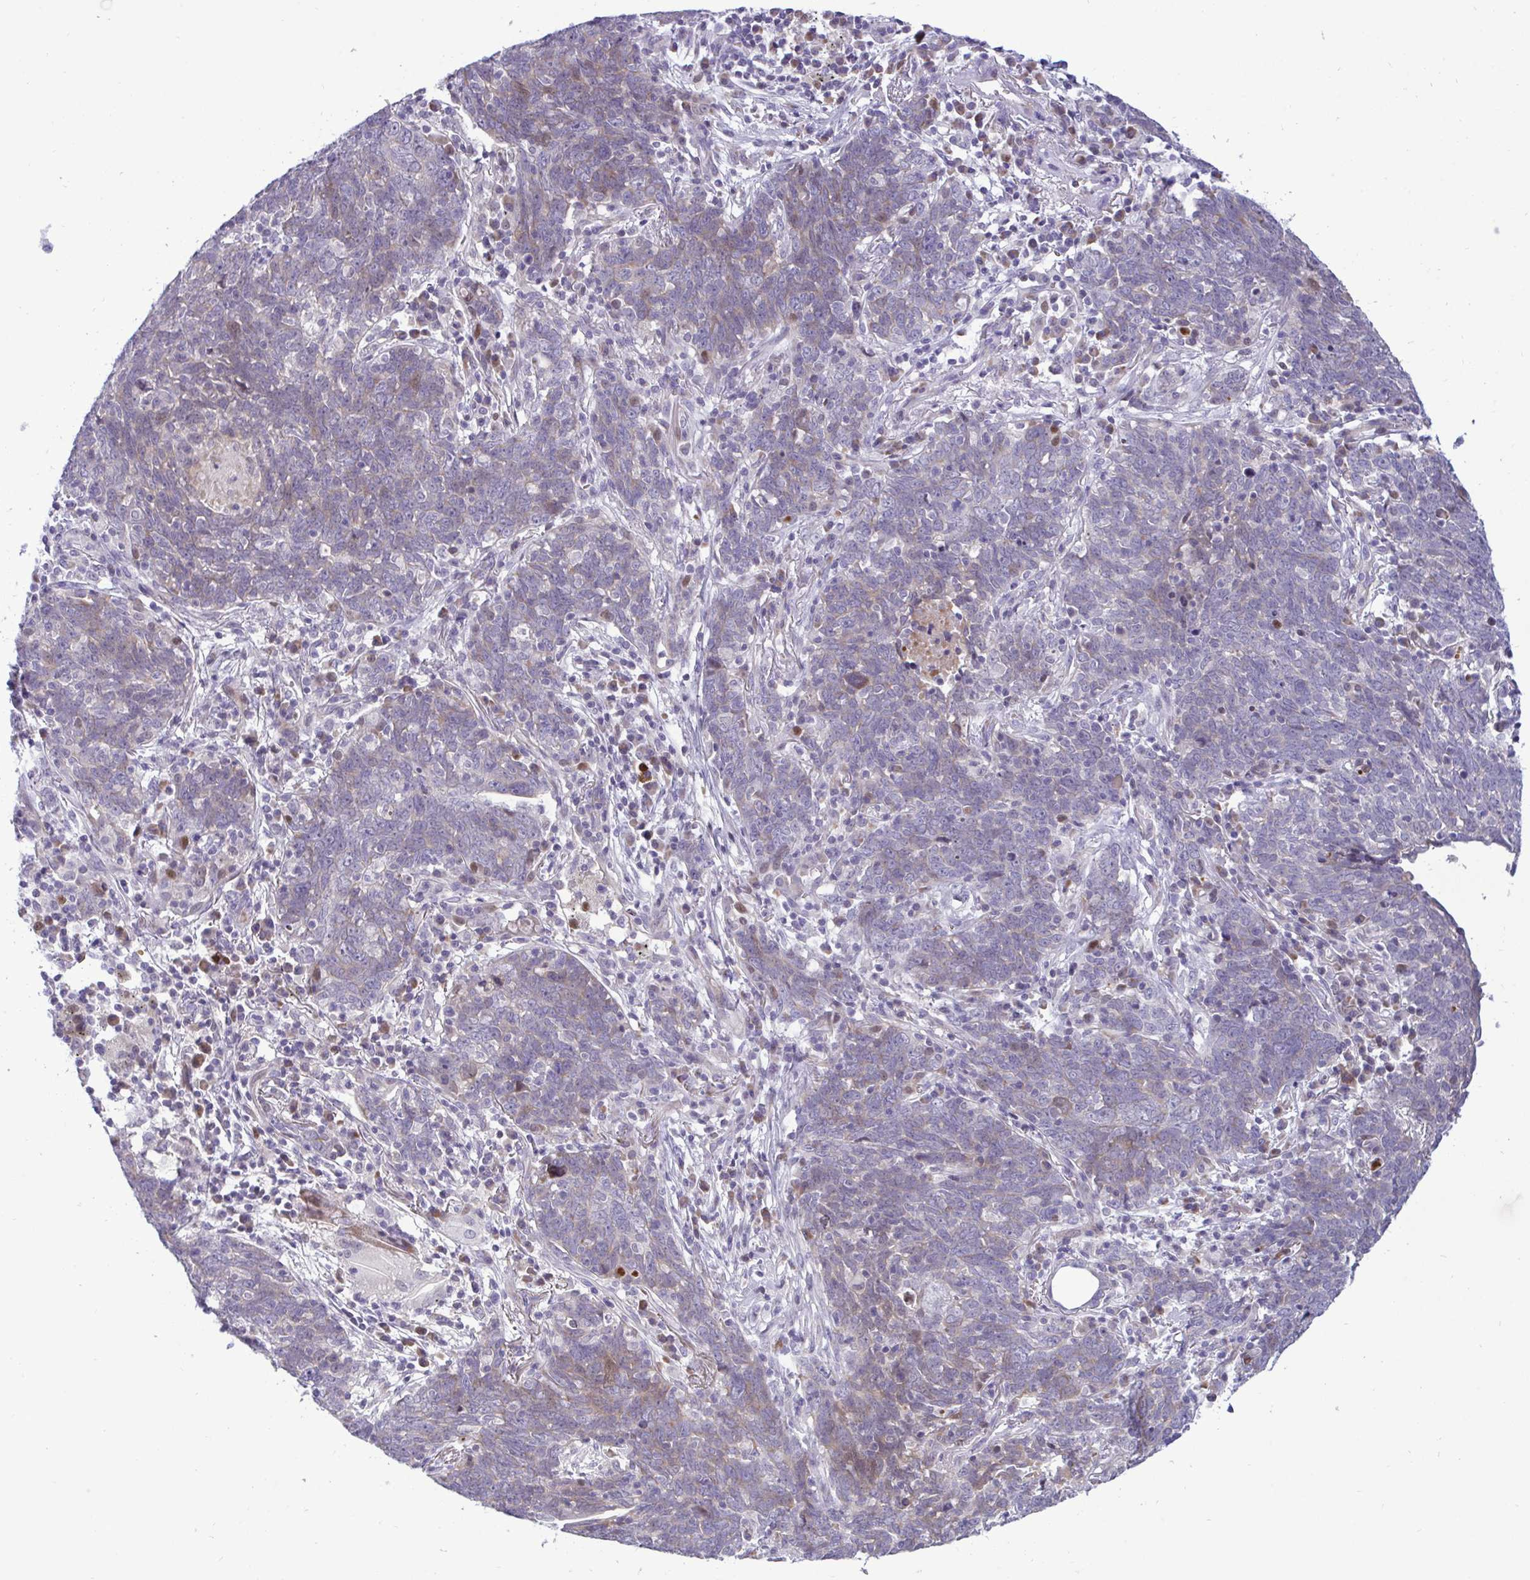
{"staining": {"intensity": "weak", "quantity": "25%-75%", "location": "cytoplasmic/membranous"}, "tissue": "lung cancer", "cell_type": "Tumor cells", "image_type": "cancer", "snomed": [{"axis": "morphology", "description": "Squamous cell carcinoma, NOS"}, {"axis": "topography", "description": "Lung"}], "caption": "This is a micrograph of immunohistochemistry (IHC) staining of squamous cell carcinoma (lung), which shows weak staining in the cytoplasmic/membranous of tumor cells.", "gene": "EPOP", "patient": {"sex": "female", "age": 72}}